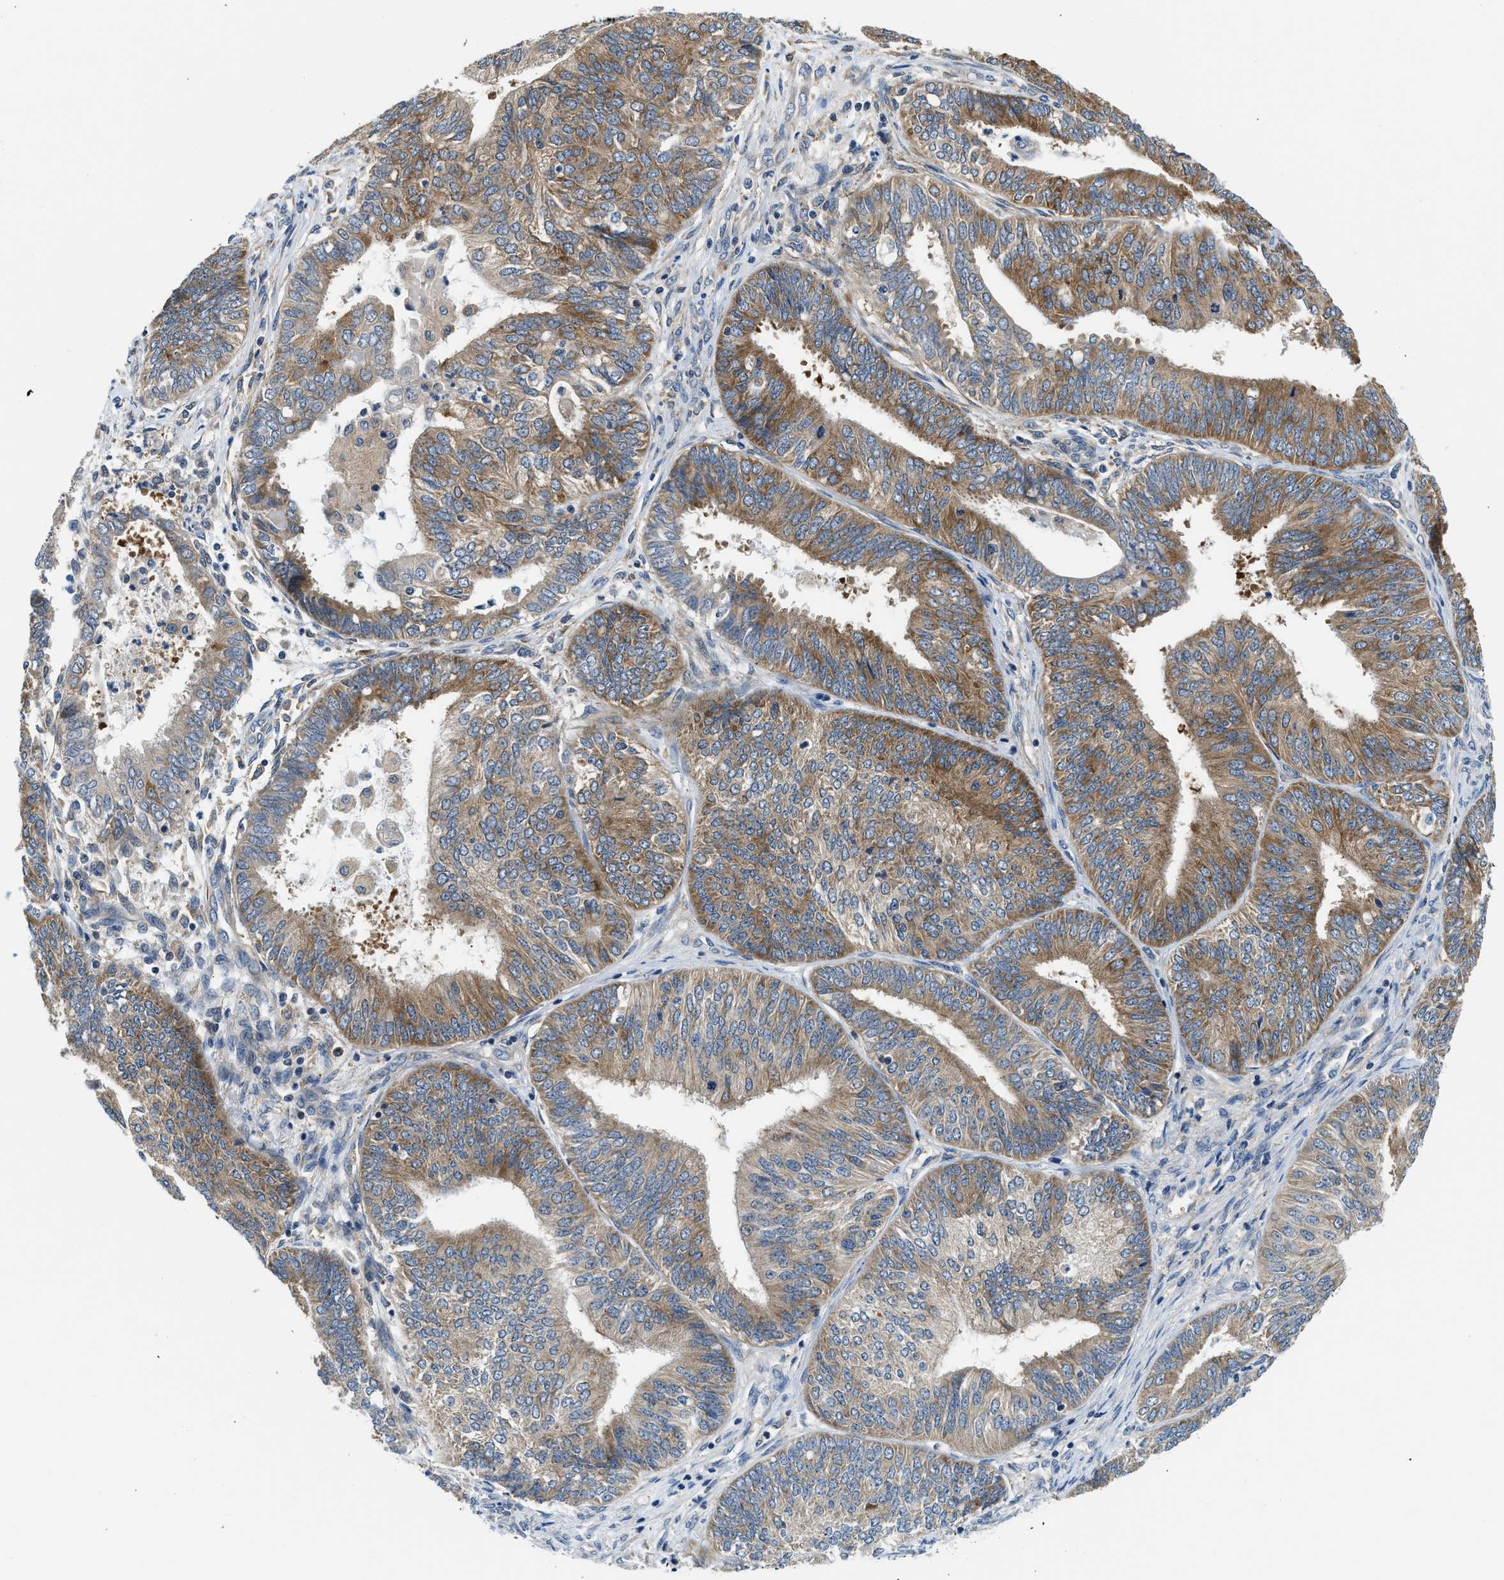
{"staining": {"intensity": "moderate", "quantity": ">75%", "location": "cytoplasmic/membranous"}, "tissue": "endometrial cancer", "cell_type": "Tumor cells", "image_type": "cancer", "snomed": [{"axis": "morphology", "description": "Adenocarcinoma, NOS"}, {"axis": "topography", "description": "Endometrium"}], "caption": "Immunohistochemical staining of endometrial cancer reveals moderate cytoplasmic/membranous protein staining in approximately >75% of tumor cells. (Stains: DAB (3,3'-diaminobenzidine) in brown, nuclei in blue, Microscopy: brightfield microscopy at high magnification).", "gene": "LPIN2", "patient": {"sex": "female", "age": 58}}